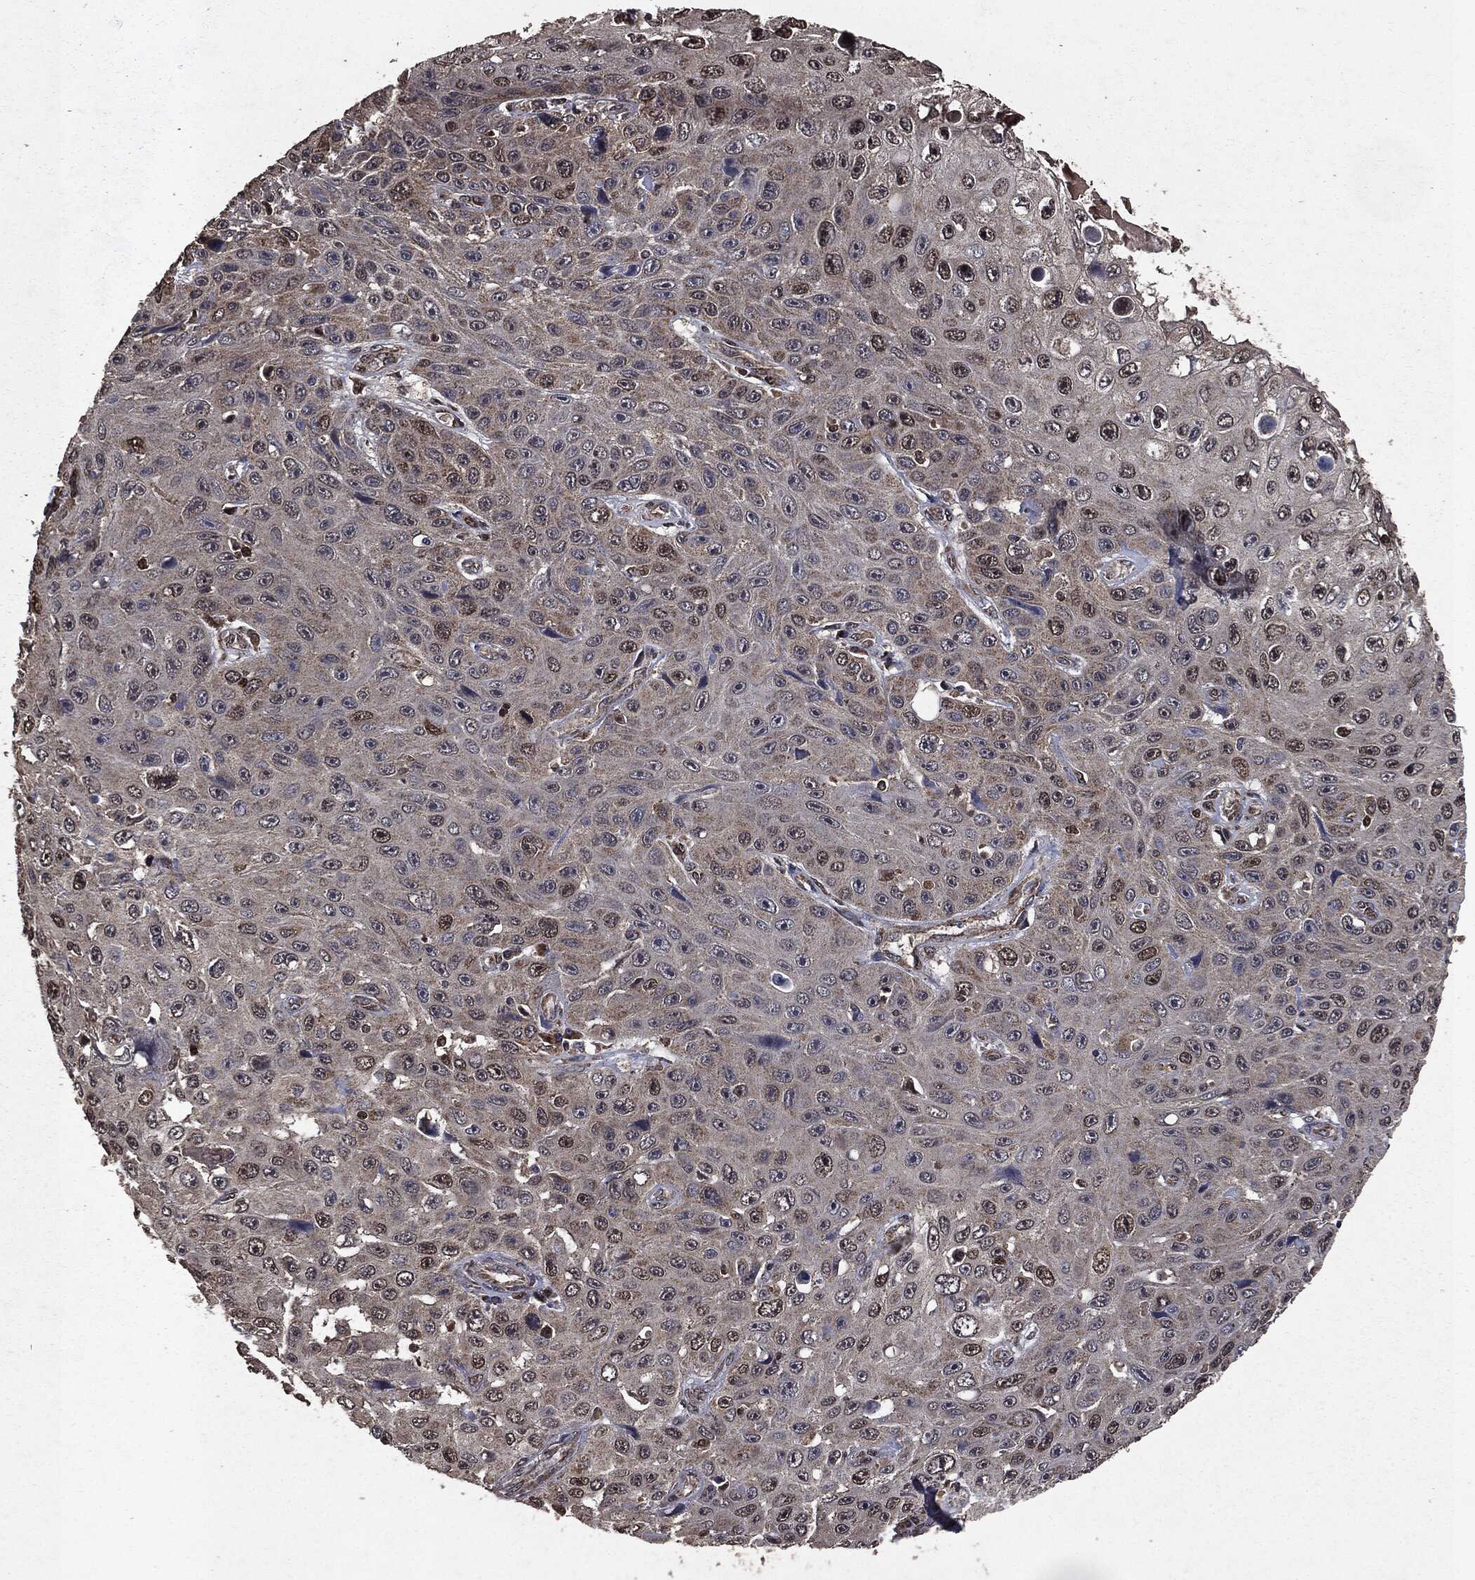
{"staining": {"intensity": "moderate", "quantity": "<25%", "location": "nuclear"}, "tissue": "skin cancer", "cell_type": "Tumor cells", "image_type": "cancer", "snomed": [{"axis": "morphology", "description": "Squamous cell carcinoma, NOS"}, {"axis": "topography", "description": "Skin"}], "caption": "A micrograph of human skin cancer stained for a protein displays moderate nuclear brown staining in tumor cells. (DAB (3,3'-diaminobenzidine) IHC, brown staining for protein, blue staining for nuclei).", "gene": "PPP6R2", "patient": {"sex": "male", "age": 82}}